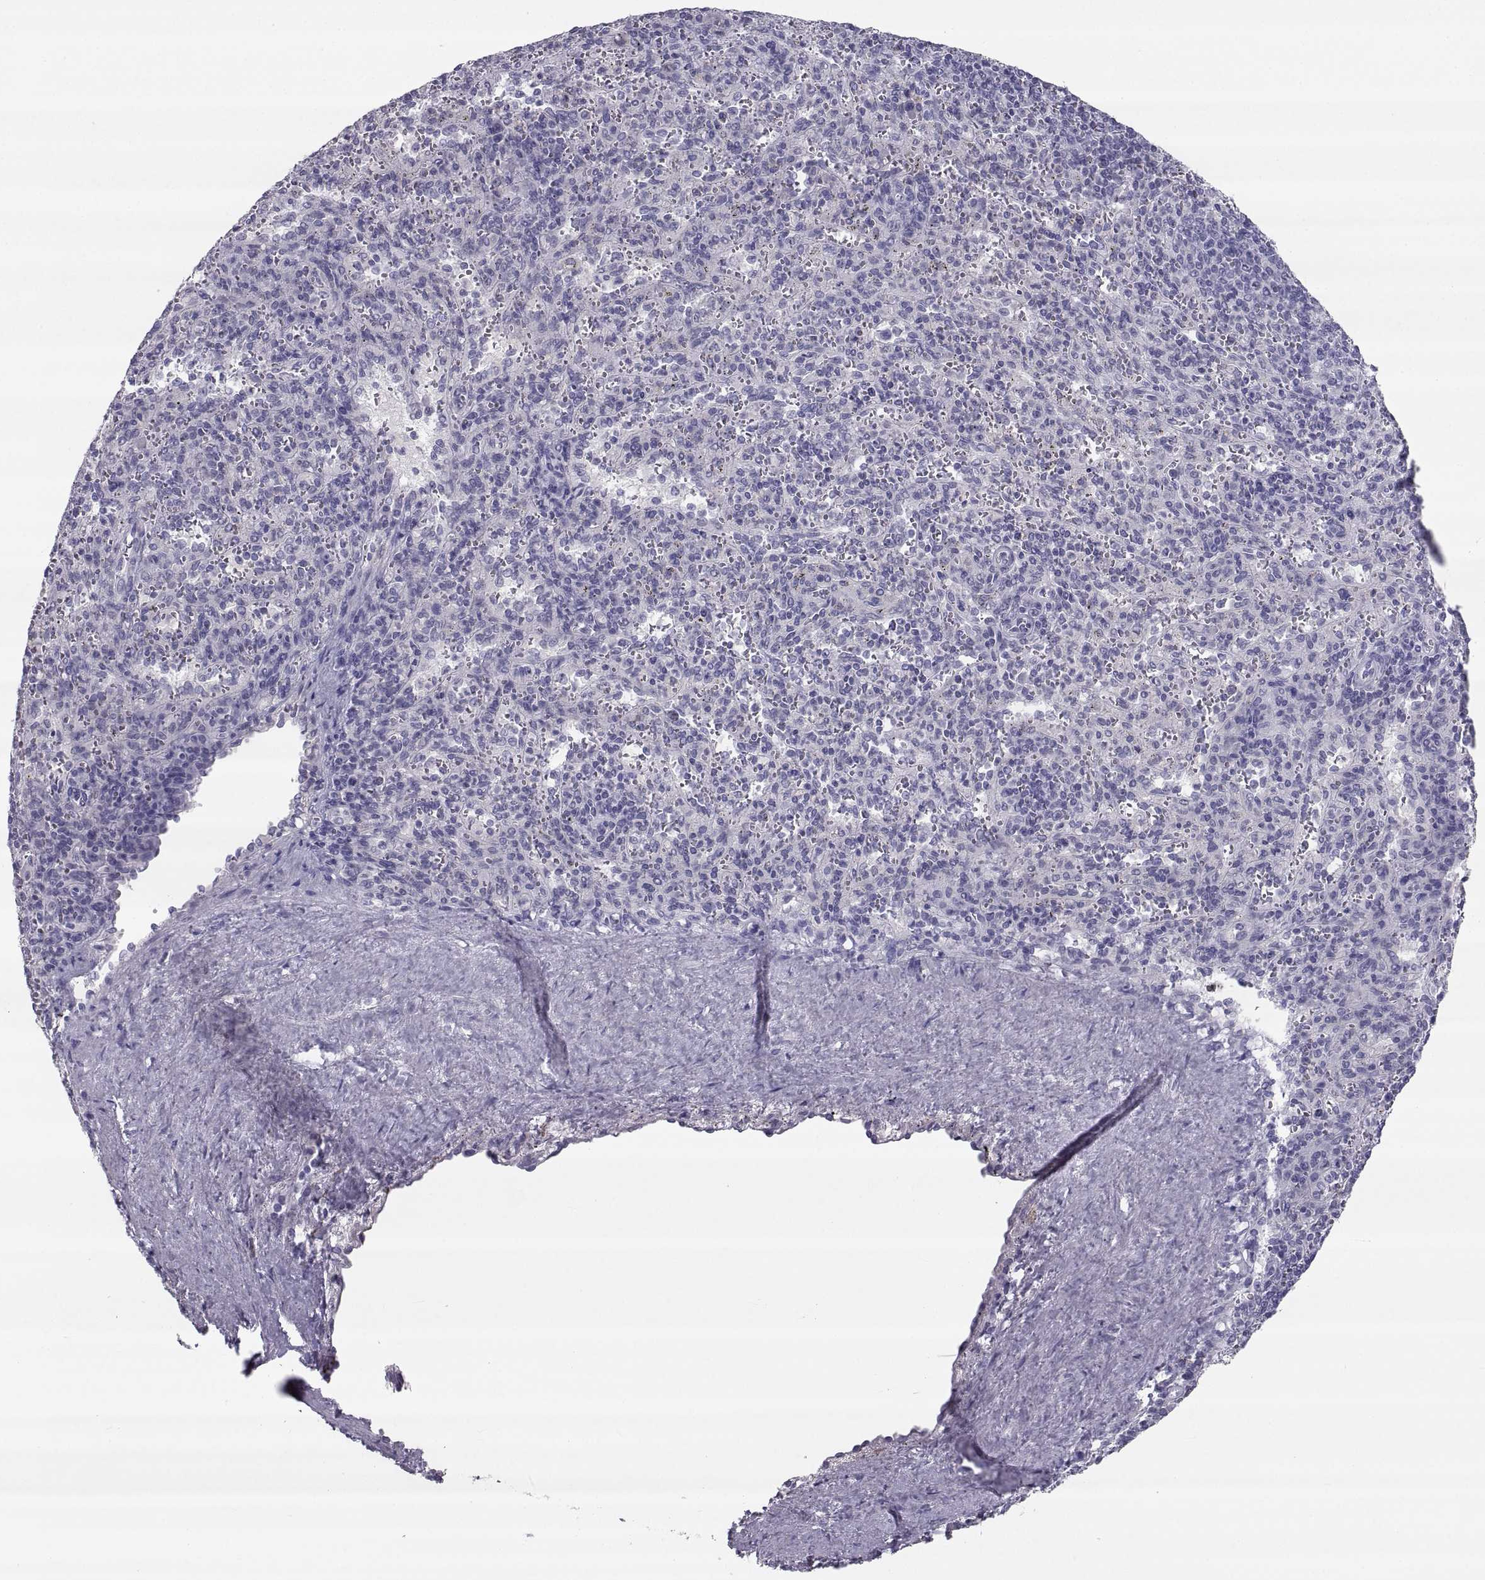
{"staining": {"intensity": "negative", "quantity": "none", "location": "none"}, "tissue": "spleen", "cell_type": "Cells in red pulp", "image_type": "normal", "snomed": [{"axis": "morphology", "description": "Normal tissue, NOS"}, {"axis": "topography", "description": "Spleen"}], "caption": "An immunohistochemistry (IHC) micrograph of unremarkable spleen is shown. There is no staining in cells in red pulp of spleen. Nuclei are stained in blue.", "gene": "PCSK1N", "patient": {"sex": "male", "age": 57}}